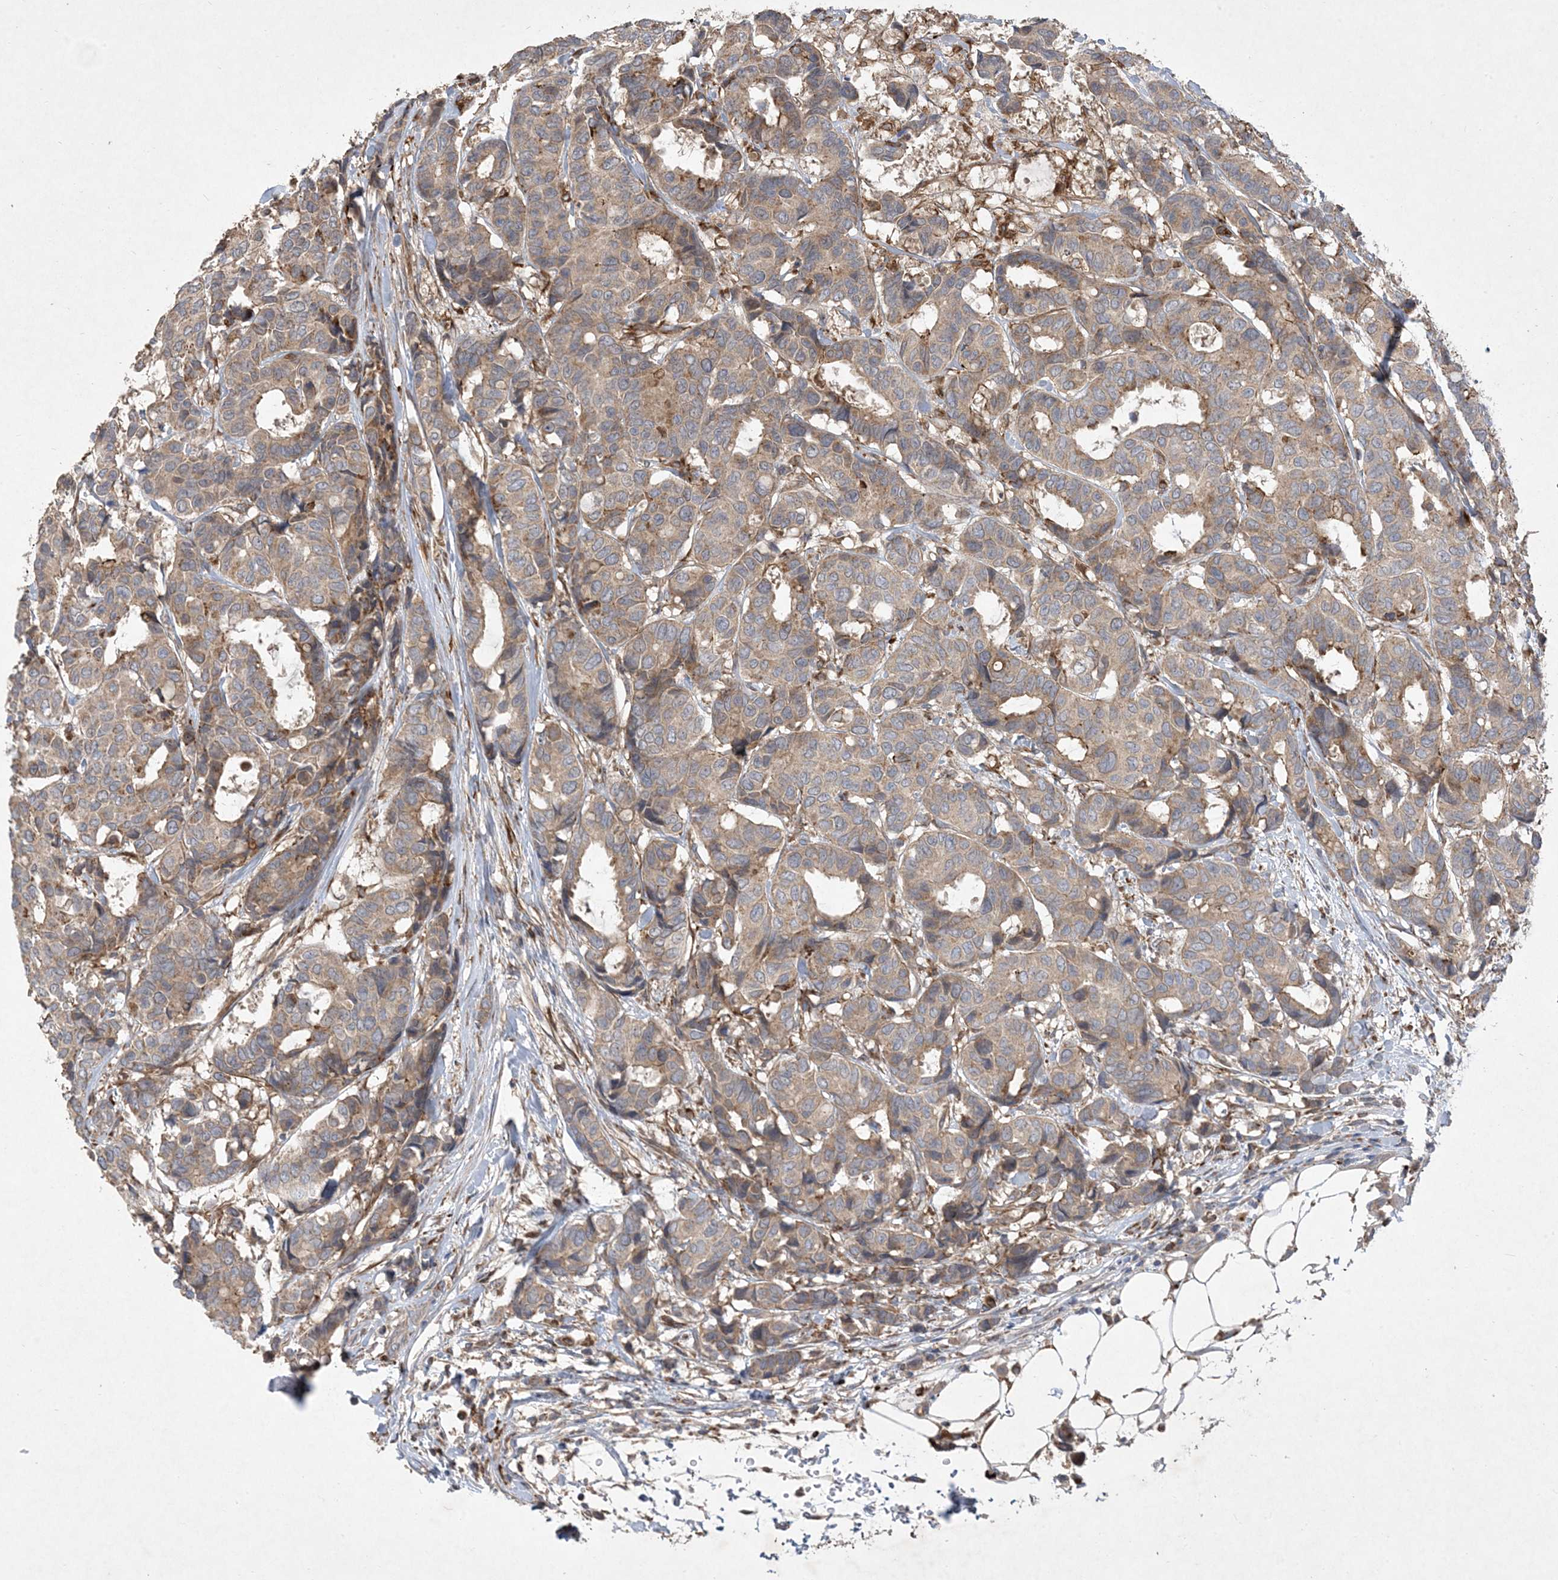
{"staining": {"intensity": "moderate", "quantity": ">75%", "location": "cytoplasmic/membranous"}, "tissue": "breast cancer", "cell_type": "Tumor cells", "image_type": "cancer", "snomed": [{"axis": "morphology", "description": "Duct carcinoma"}, {"axis": "topography", "description": "Breast"}], "caption": "Protein expression analysis of breast cancer (intraductal carcinoma) shows moderate cytoplasmic/membranous positivity in about >75% of tumor cells.", "gene": "MASP2", "patient": {"sex": "female", "age": 87}}